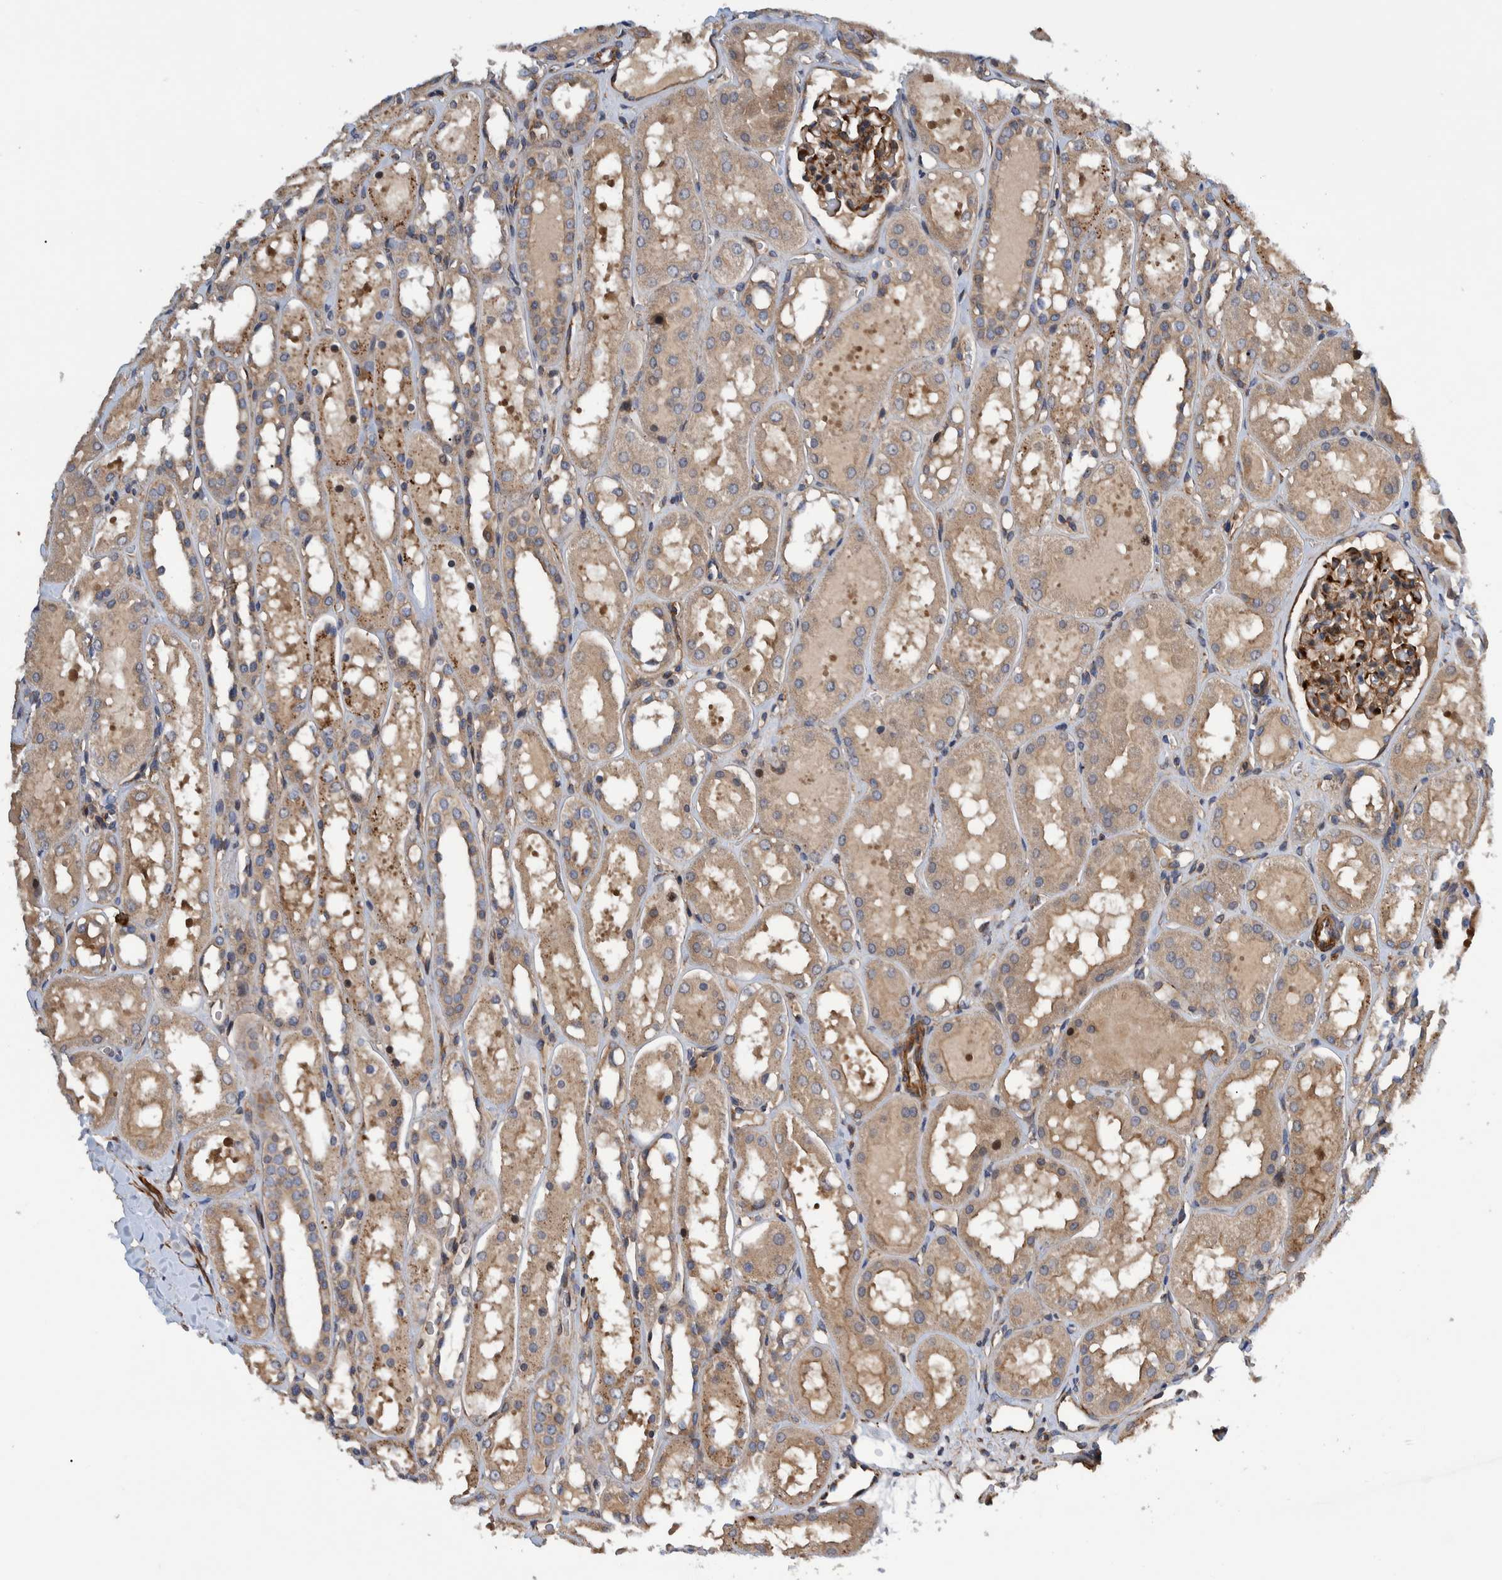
{"staining": {"intensity": "strong", "quantity": "25%-75%", "location": "cytoplasmic/membranous"}, "tissue": "kidney", "cell_type": "Cells in glomeruli", "image_type": "normal", "snomed": [{"axis": "morphology", "description": "Normal tissue, NOS"}, {"axis": "topography", "description": "Kidney"}, {"axis": "topography", "description": "Urinary bladder"}], "caption": "An image showing strong cytoplasmic/membranous staining in about 25%-75% of cells in glomeruli in benign kidney, as visualized by brown immunohistochemical staining.", "gene": "GRPEL2", "patient": {"sex": "male", "age": 16}}